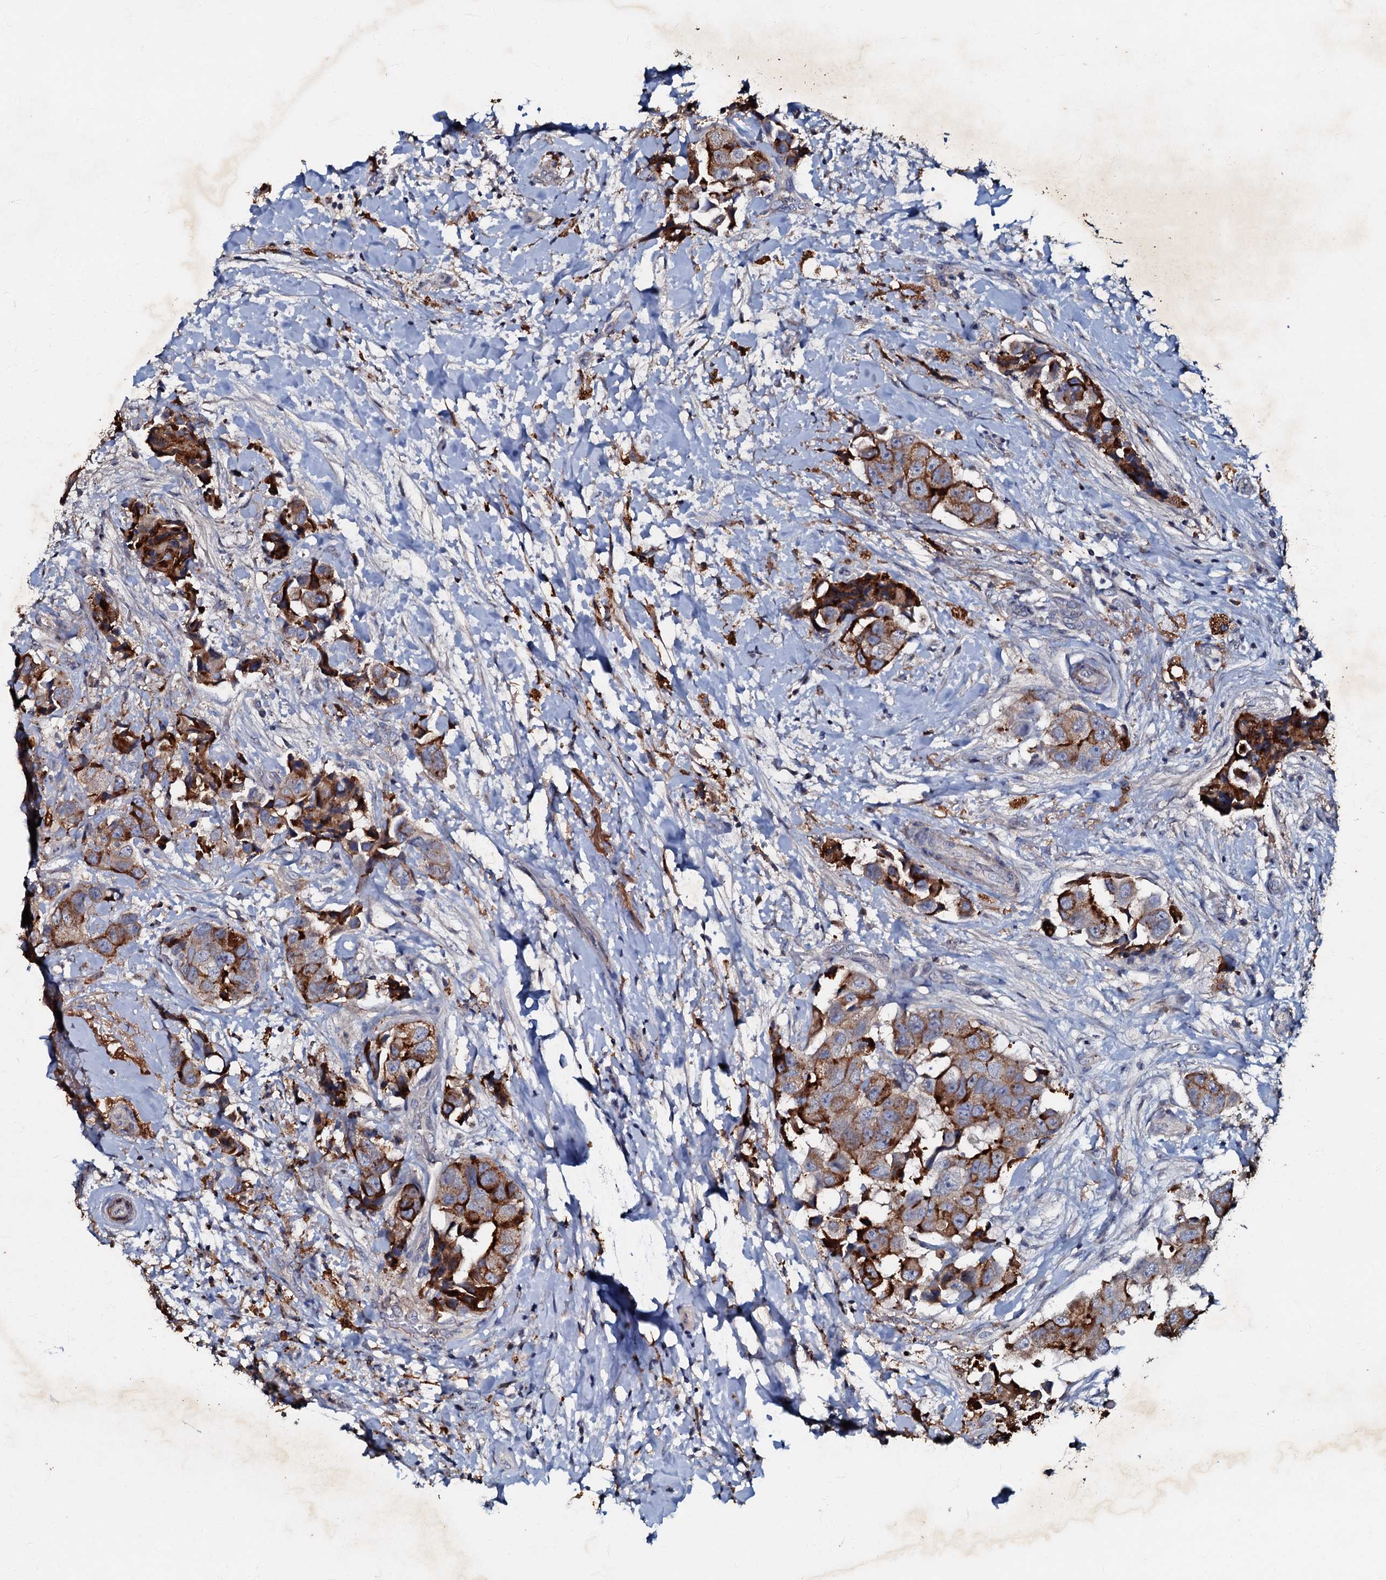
{"staining": {"intensity": "strong", "quantity": ">75%", "location": "cytoplasmic/membranous"}, "tissue": "breast cancer", "cell_type": "Tumor cells", "image_type": "cancer", "snomed": [{"axis": "morphology", "description": "Normal tissue, NOS"}, {"axis": "morphology", "description": "Duct carcinoma"}, {"axis": "topography", "description": "Breast"}], "caption": "Human infiltrating ductal carcinoma (breast) stained for a protein (brown) reveals strong cytoplasmic/membranous positive positivity in about >75% of tumor cells.", "gene": "MANSC4", "patient": {"sex": "female", "age": 62}}